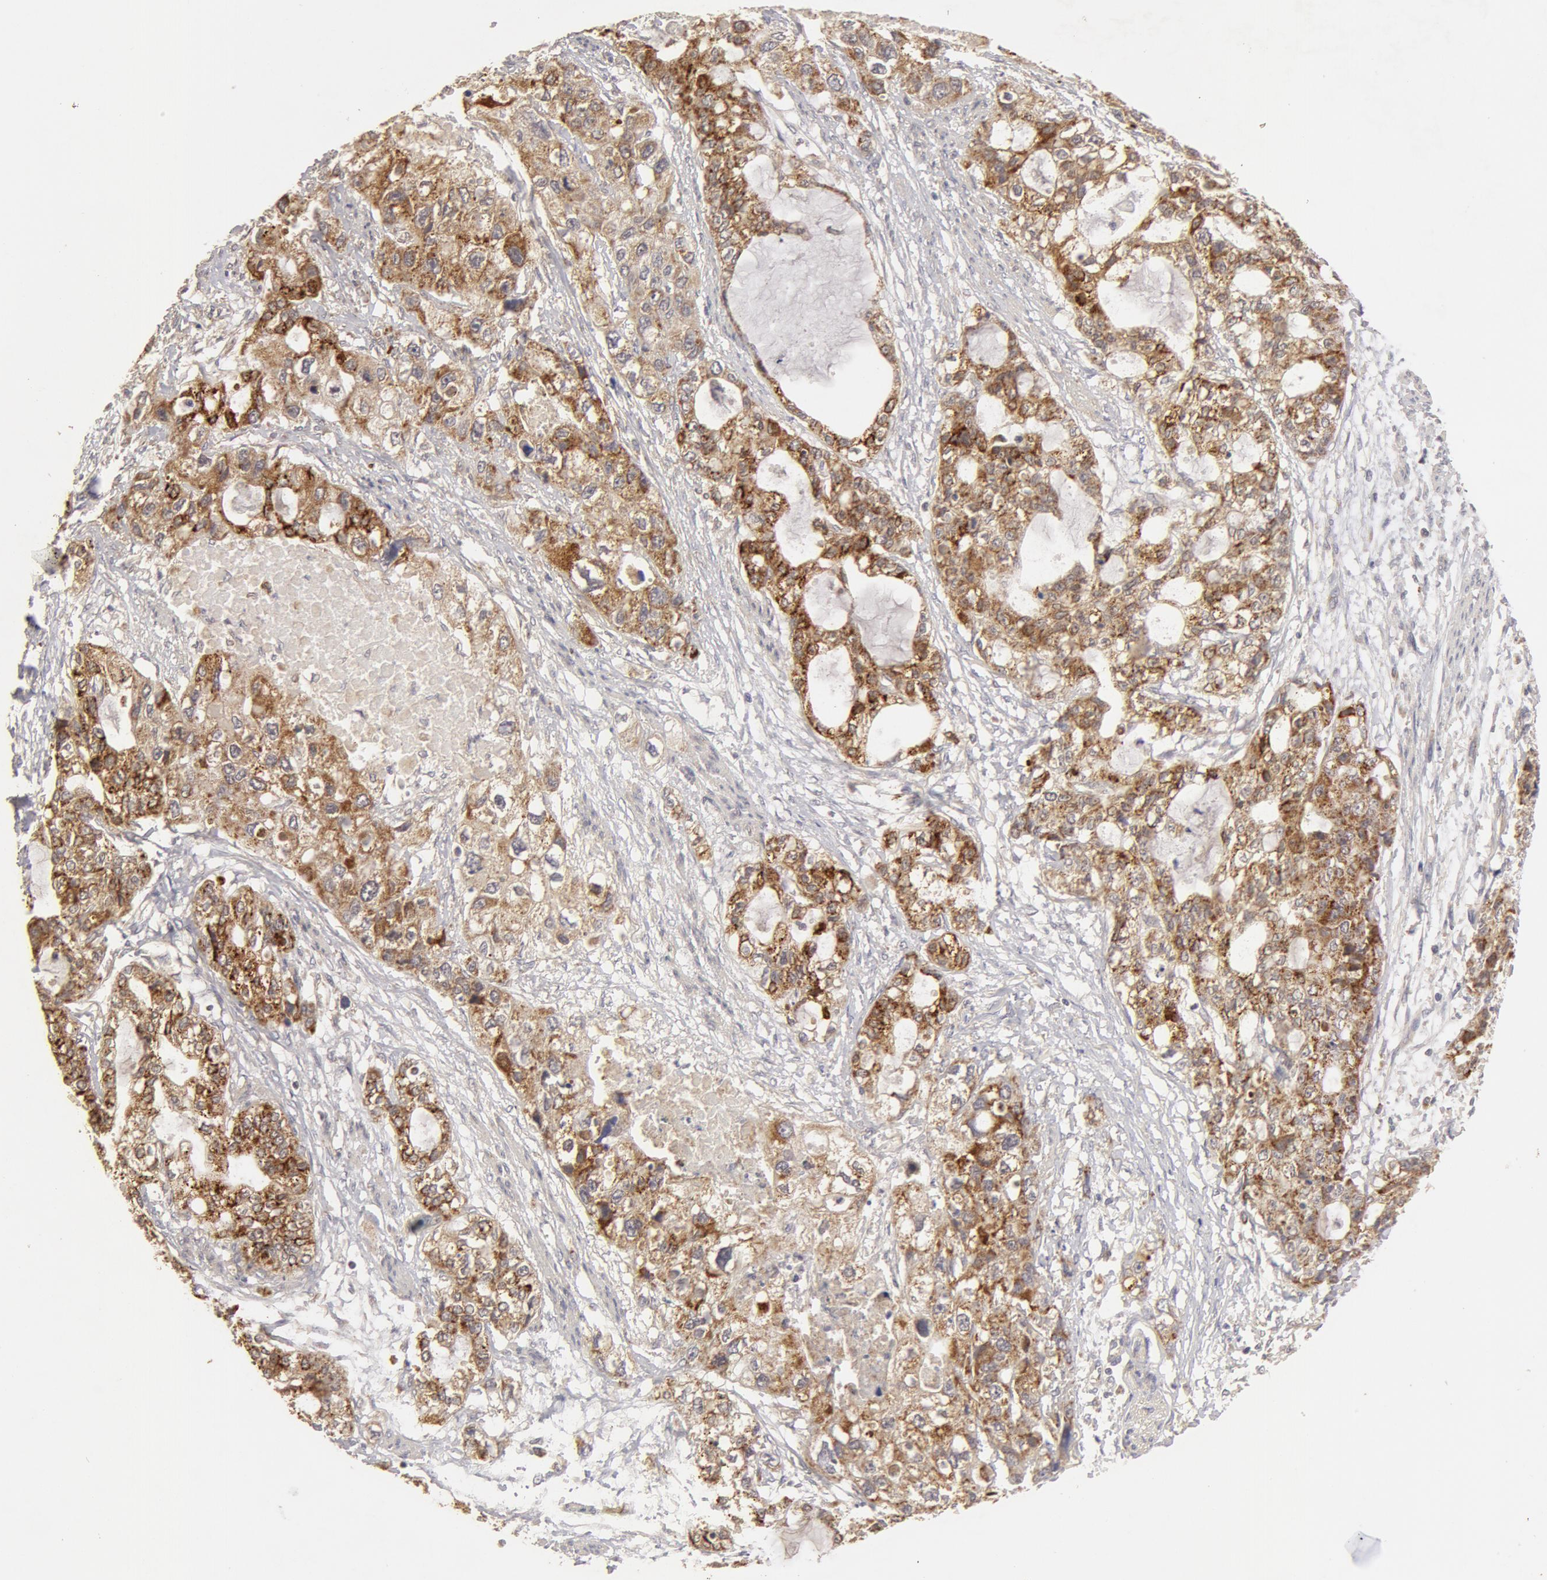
{"staining": {"intensity": "moderate", "quantity": "25%-75%", "location": "cytoplasmic/membranous"}, "tissue": "stomach cancer", "cell_type": "Tumor cells", "image_type": "cancer", "snomed": [{"axis": "morphology", "description": "Adenocarcinoma, NOS"}, {"axis": "topography", "description": "Stomach, upper"}], "caption": "Protein staining demonstrates moderate cytoplasmic/membranous expression in about 25%-75% of tumor cells in stomach cancer (adenocarcinoma).", "gene": "ADPRH", "patient": {"sex": "female", "age": 52}}